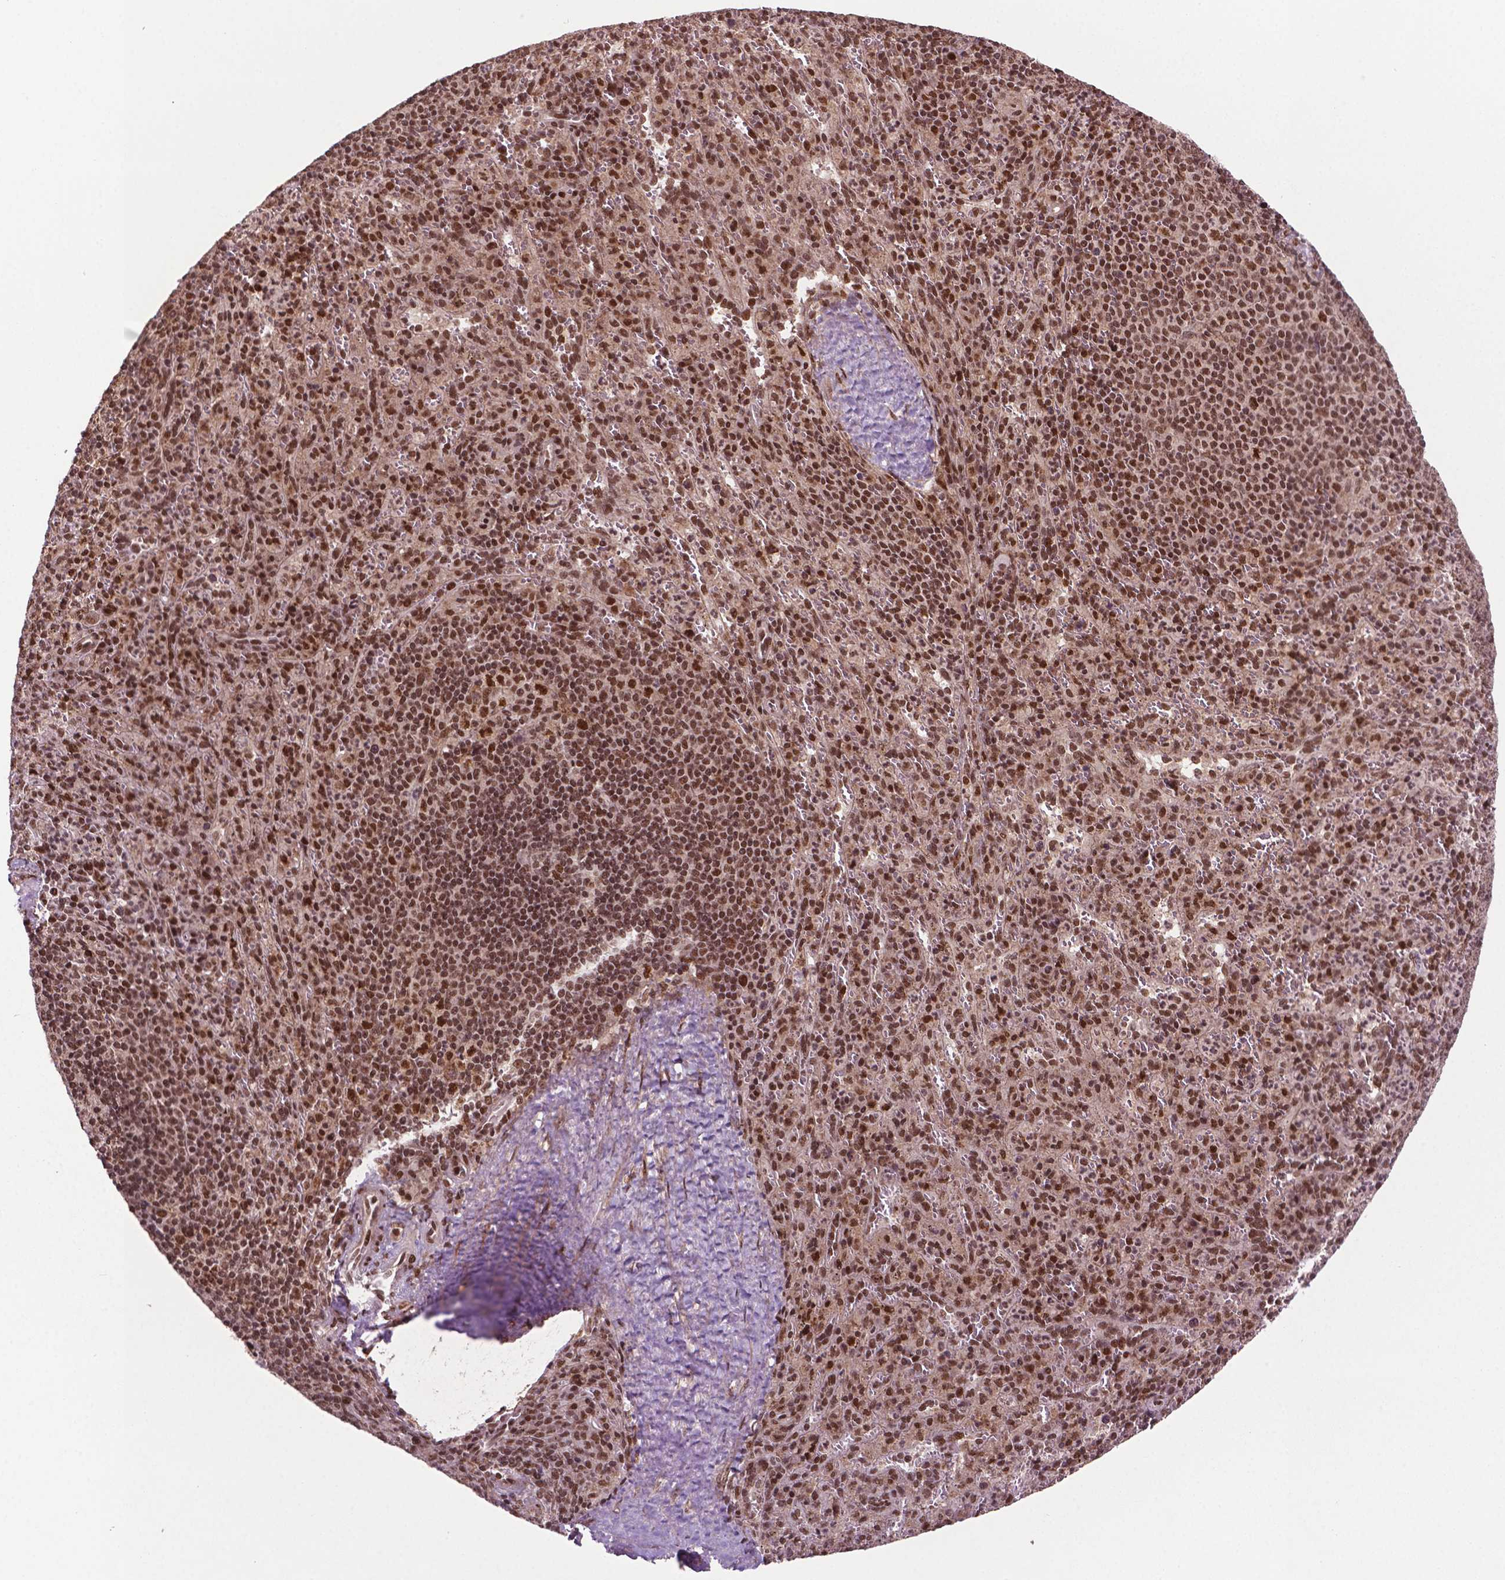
{"staining": {"intensity": "strong", "quantity": ">75%", "location": "nuclear"}, "tissue": "spleen", "cell_type": "Cells in red pulp", "image_type": "normal", "snomed": [{"axis": "morphology", "description": "Normal tissue, NOS"}, {"axis": "topography", "description": "Spleen"}], "caption": "Unremarkable spleen was stained to show a protein in brown. There is high levels of strong nuclear staining in approximately >75% of cells in red pulp. (brown staining indicates protein expression, while blue staining denotes nuclei).", "gene": "SIRT6", "patient": {"sex": "male", "age": 57}}